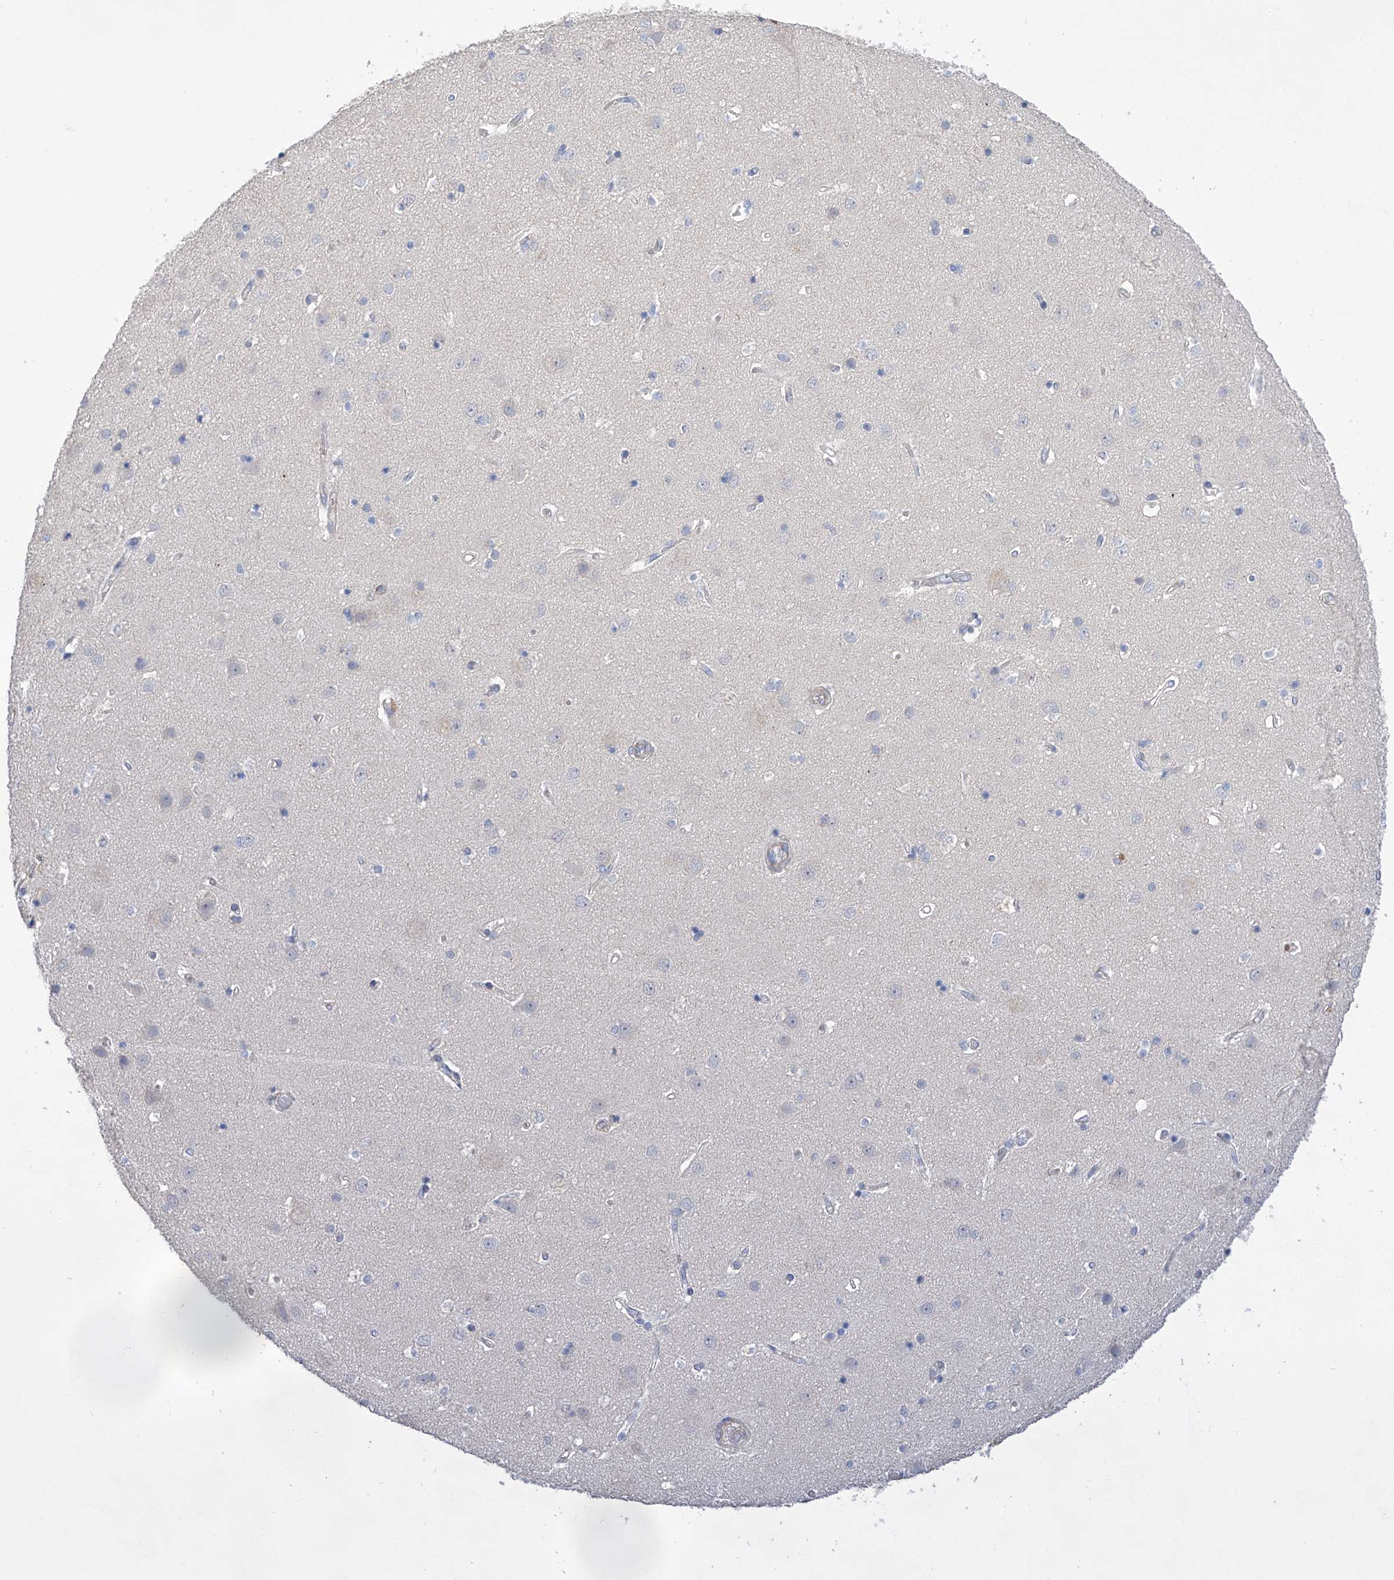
{"staining": {"intensity": "weak", "quantity": "<25%", "location": "cytoplasmic/membranous"}, "tissue": "cerebral cortex", "cell_type": "Endothelial cells", "image_type": "normal", "snomed": [{"axis": "morphology", "description": "Normal tissue, NOS"}, {"axis": "topography", "description": "Cerebral cortex"}], "caption": "Immunohistochemistry of unremarkable cerebral cortex displays no expression in endothelial cells.", "gene": "NFATC4", "patient": {"sex": "male", "age": 54}}